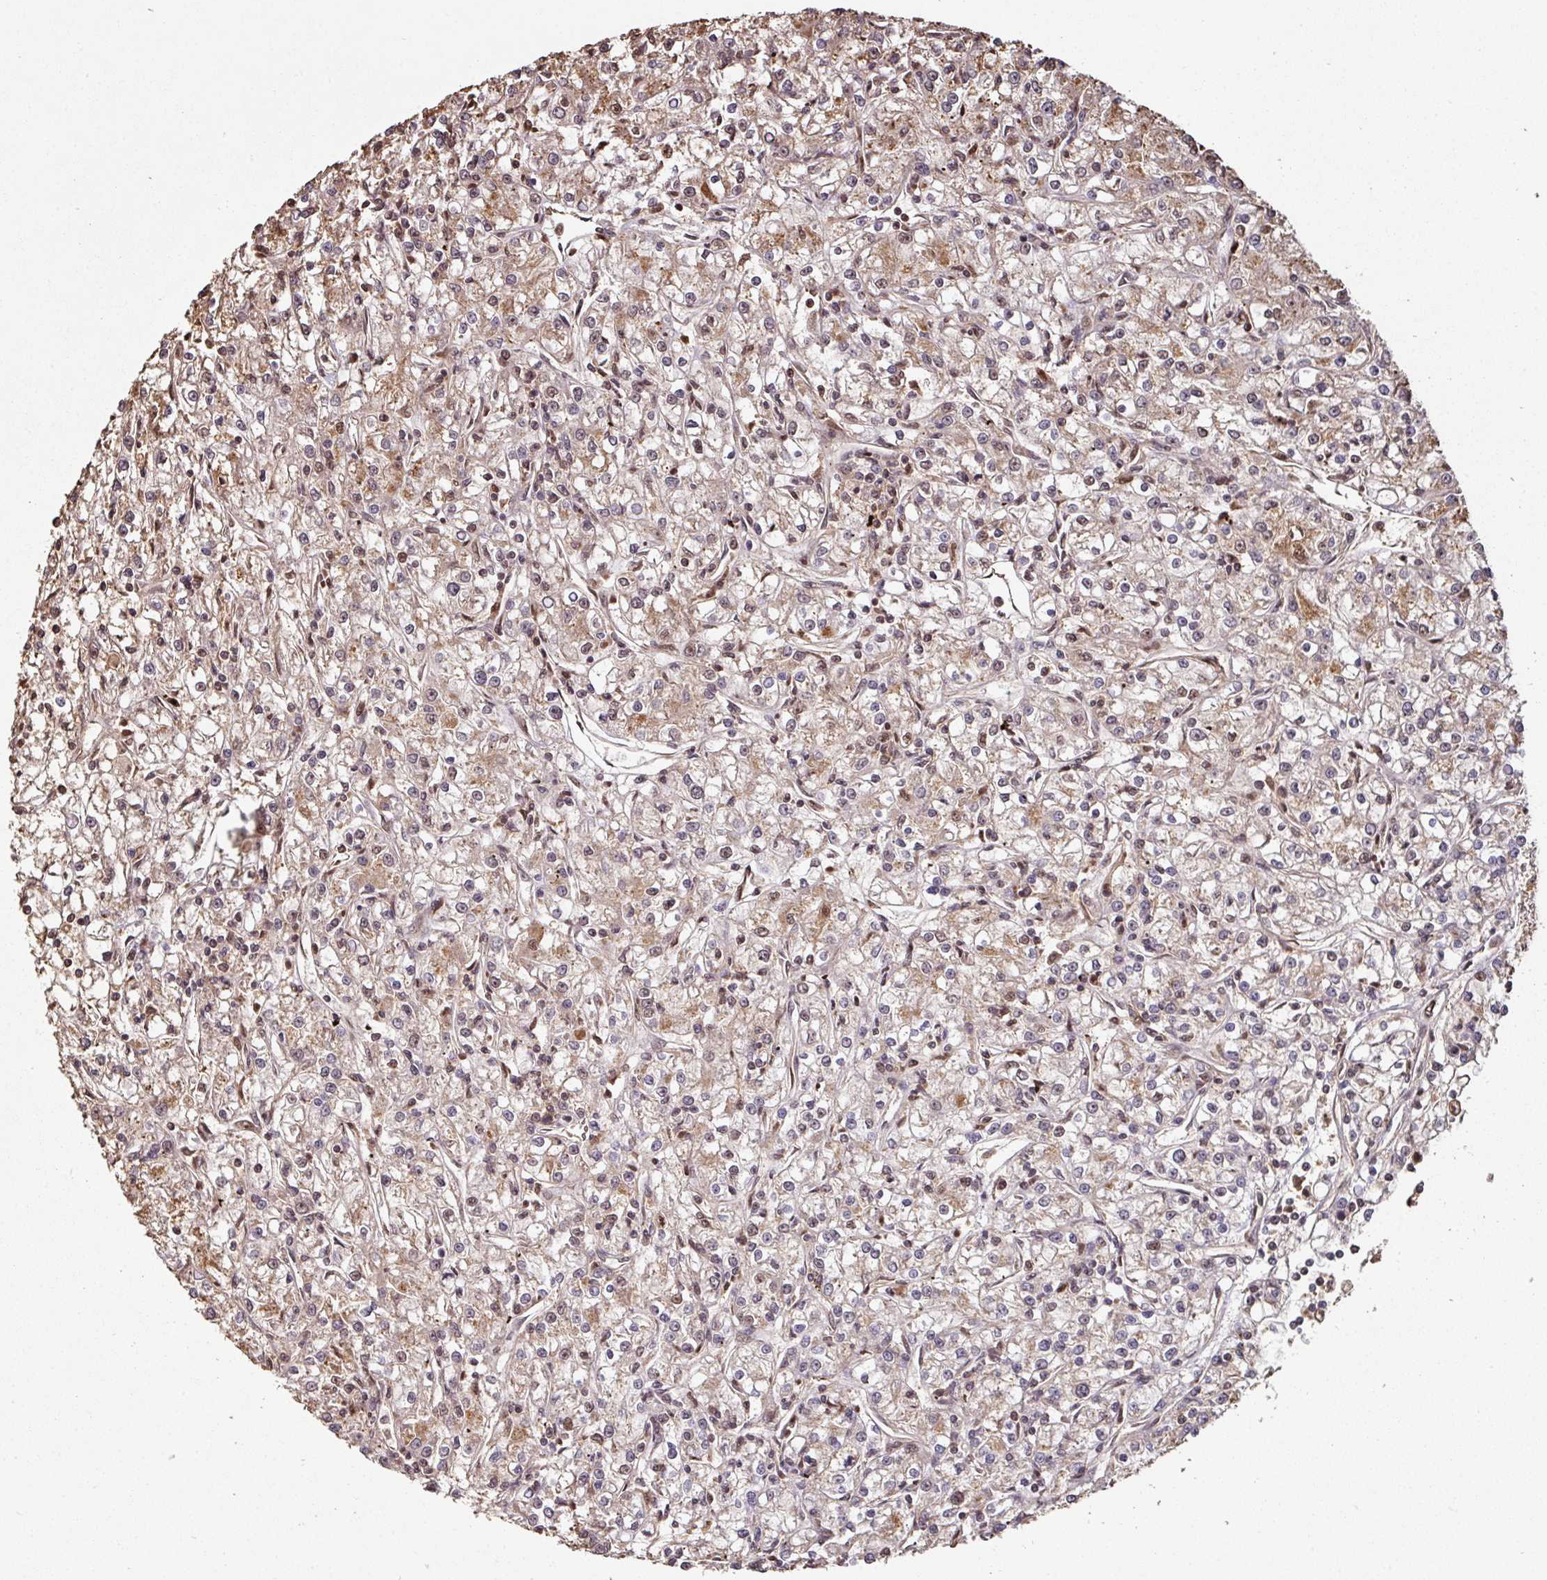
{"staining": {"intensity": "moderate", "quantity": ">75%", "location": "cytoplasmic/membranous,nuclear"}, "tissue": "renal cancer", "cell_type": "Tumor cells", "image_type": "cancer", "snomed": [{"axis": "morphology", "description": "Adenocarcinoma, NOS"}, {"axis": "topography", "description": "Kidney"}], "caption": "Moderate cytoplasmic/membranous and nuclear expression for a protein is seen in about >75% of tumor cells of renal cancer (adenocarcinoma) using immunohistochemistry (IHC).", "gene": "POLD1", "patient": {"sex": "female", "age": 59}}